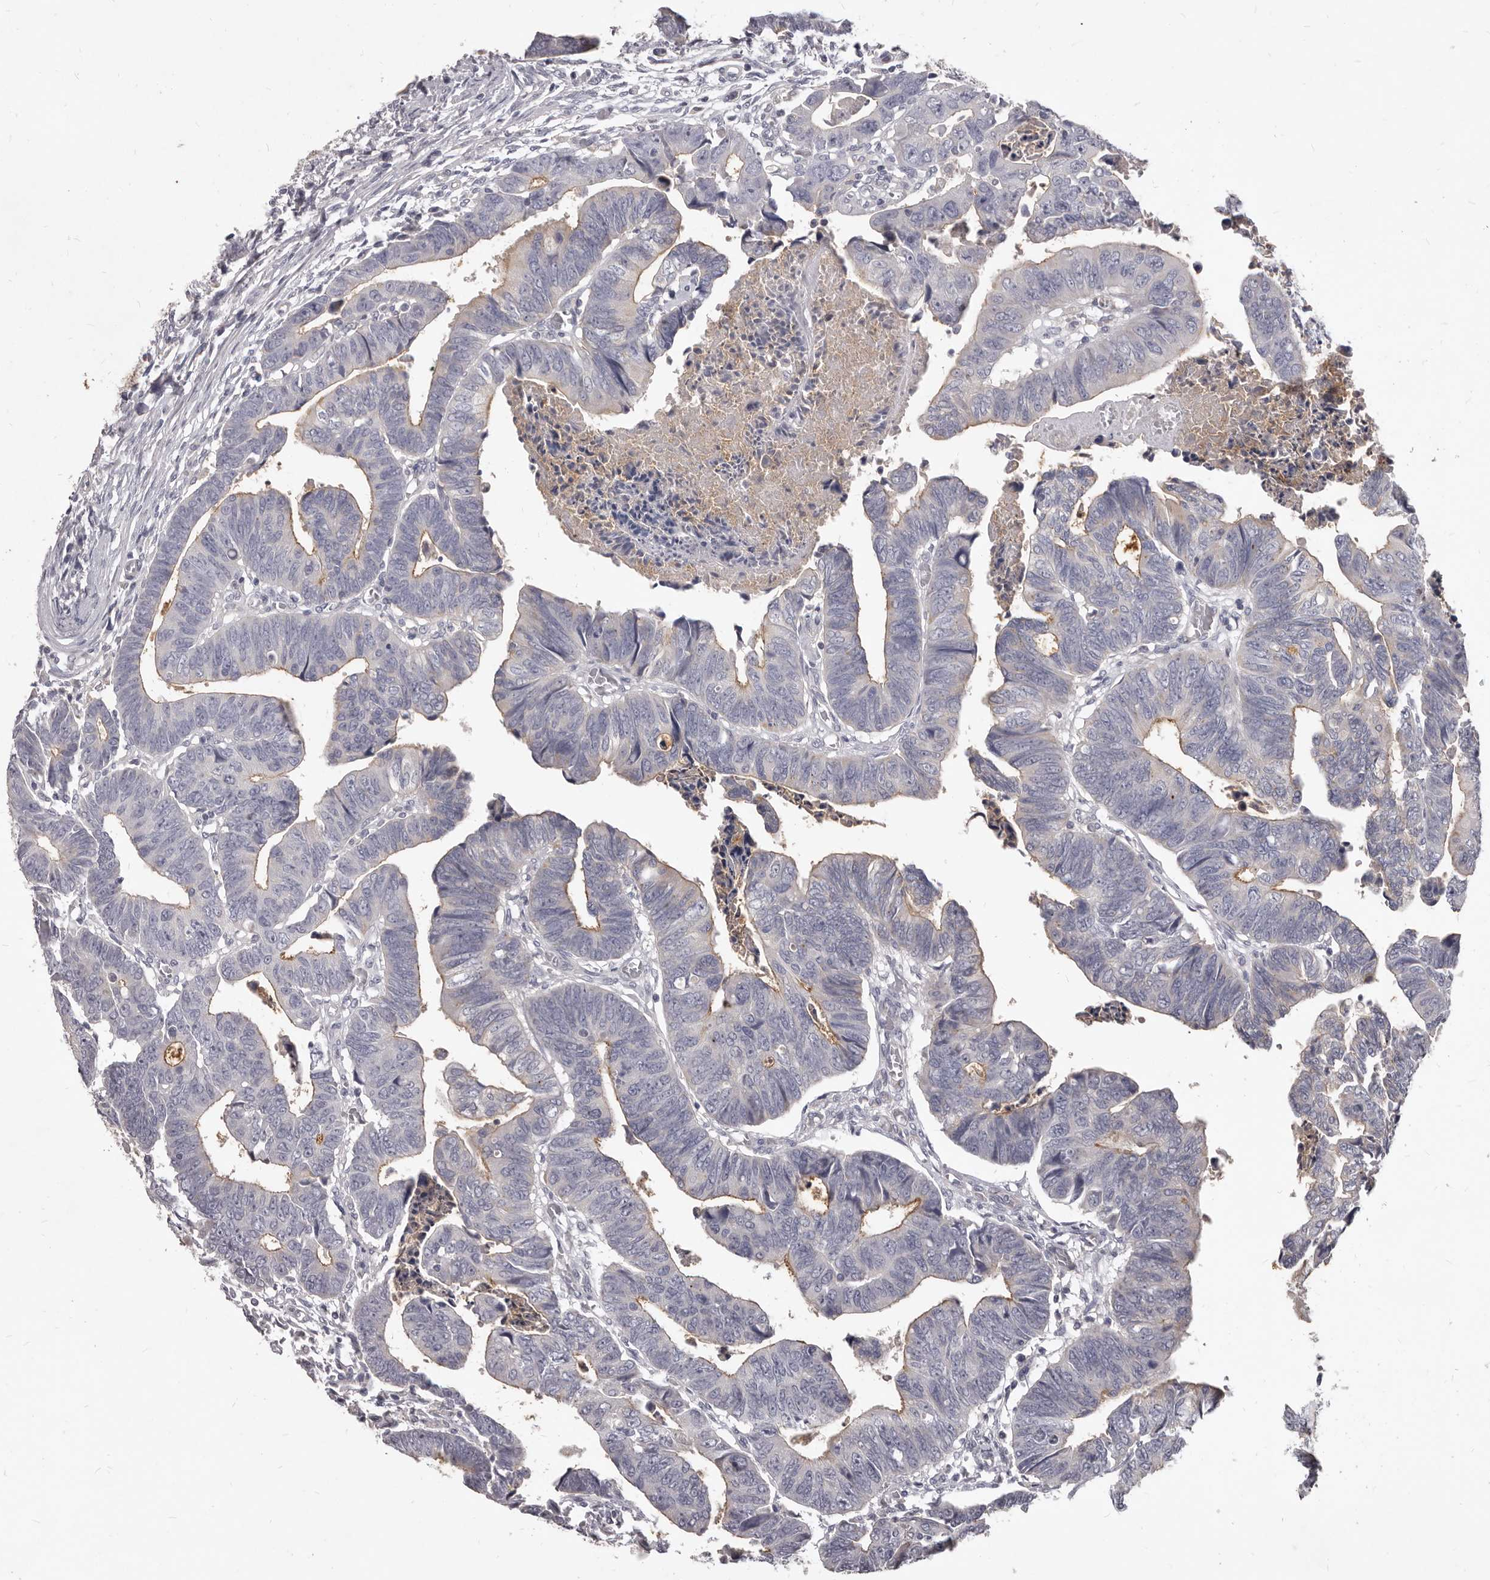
{"staining": {"intensity": "weak", "quantity": "25%-75%", "location": "cytoplasmic/membranous"}, "tissue": "colorectal cancer", "cell_type": "Tumor cells", "image_type": "cancer", "snomed": [{"axis": "morphology", "description": "Adenocarcinoma, NOS"}, {"axis": "topography", "description": "Rectum"}], "caption": "High-power microscopy captured an immunohistochemistry micrograph of colorectal adenocarcinoma, revealing weak cytoplasmic/membranous positivity in about 25%-75% of tumor cells.", "gene": "GPRC5C", "patient": {"sex": "female", "age": 65}}